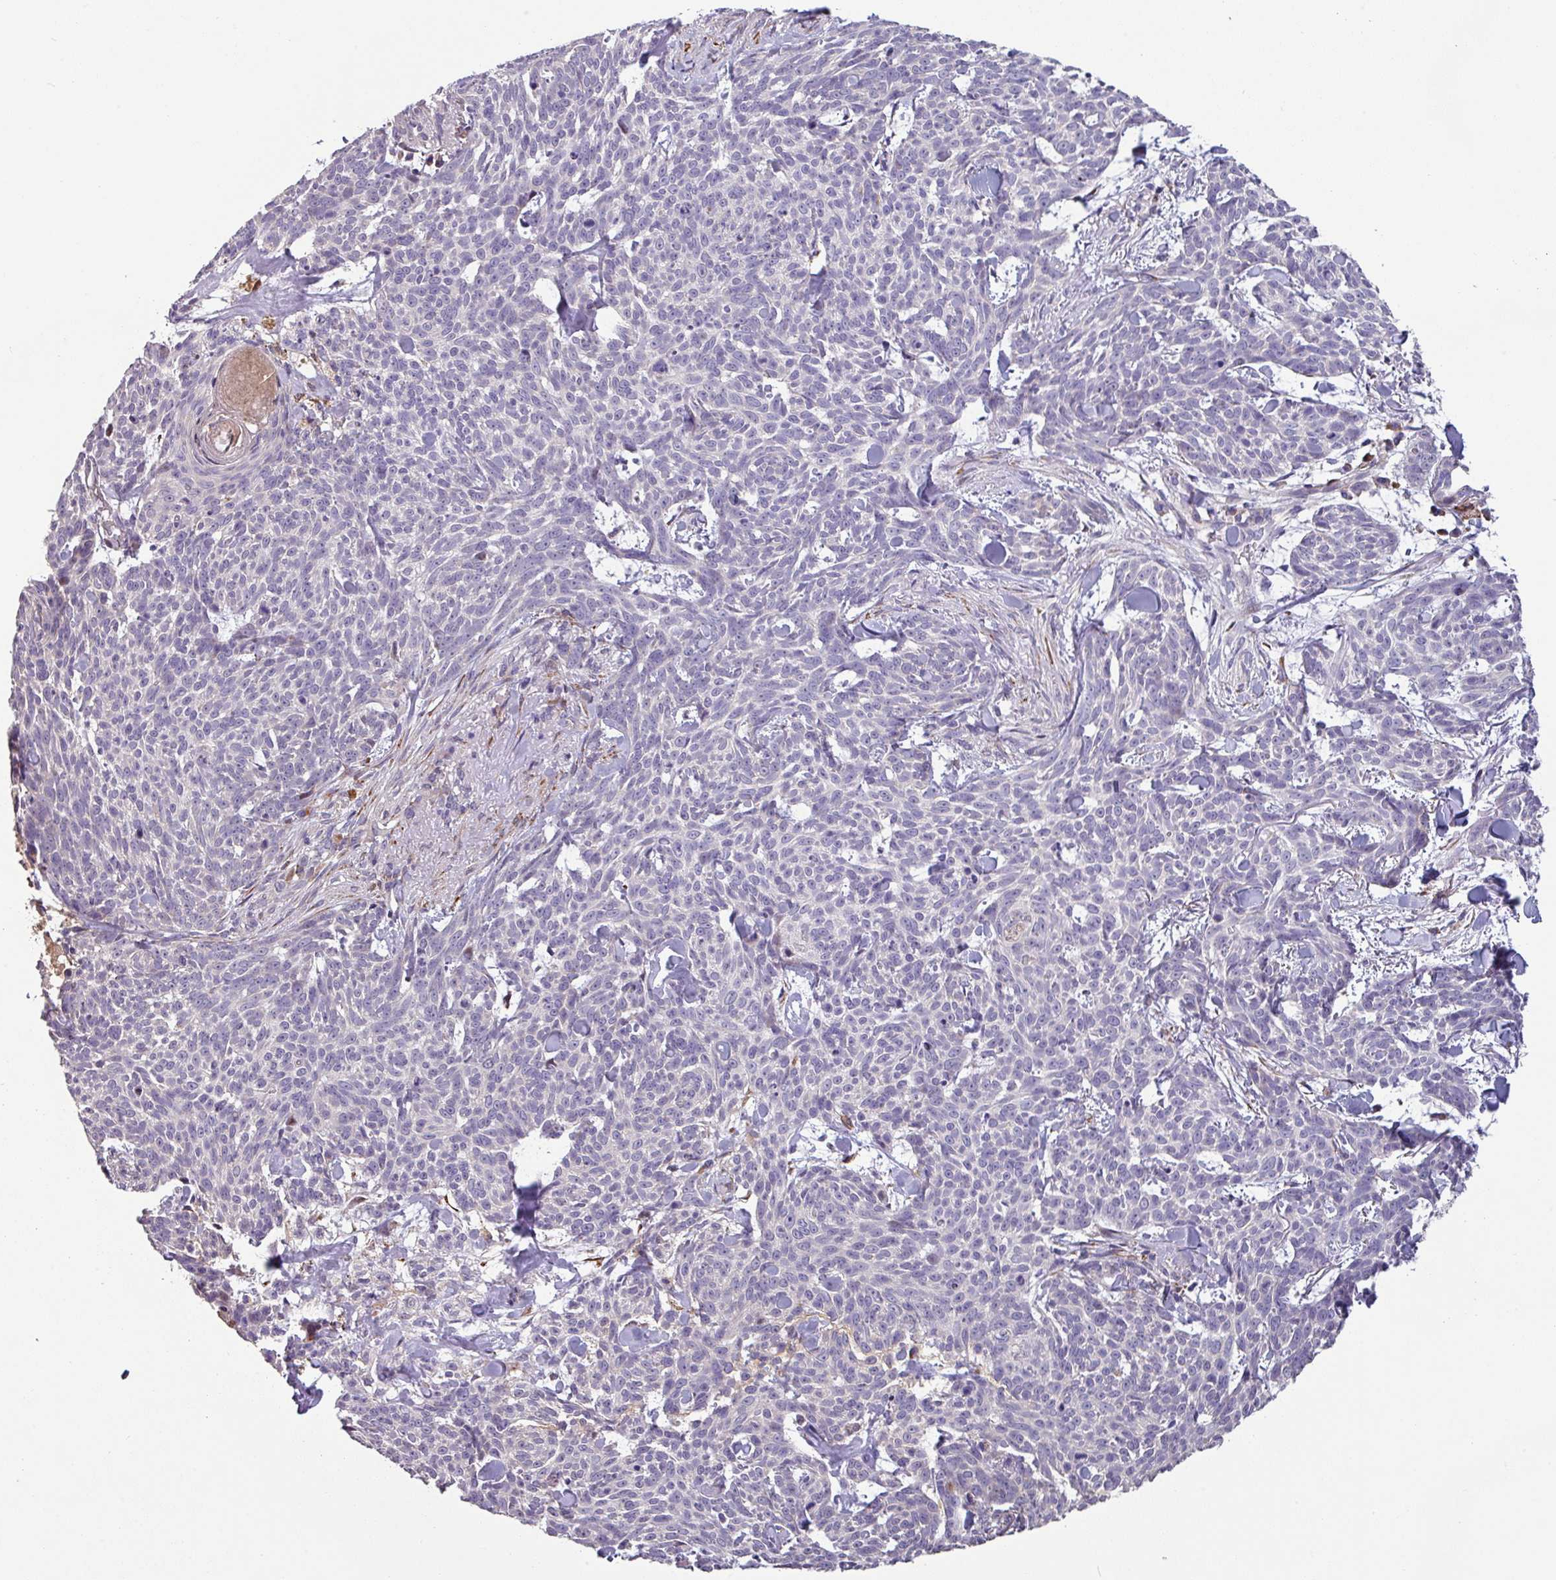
{"staining": {"intensity": "negative", "quantity": "none", "location": "none"}, "tissue": "skin cancer", "cell_type": "Tumor cells", "image_type": "cancer", "snomed": [{"axis": "morphology", "description": "Basal cell carcinoma"}, {"axis": "topography", "description": "Skin"}], "caption": "There is no significant expression in tumor cells of skin basal cell carcinoma.", "gene": "KLHL3", "patient": {"sex": "female", "age": 93}}